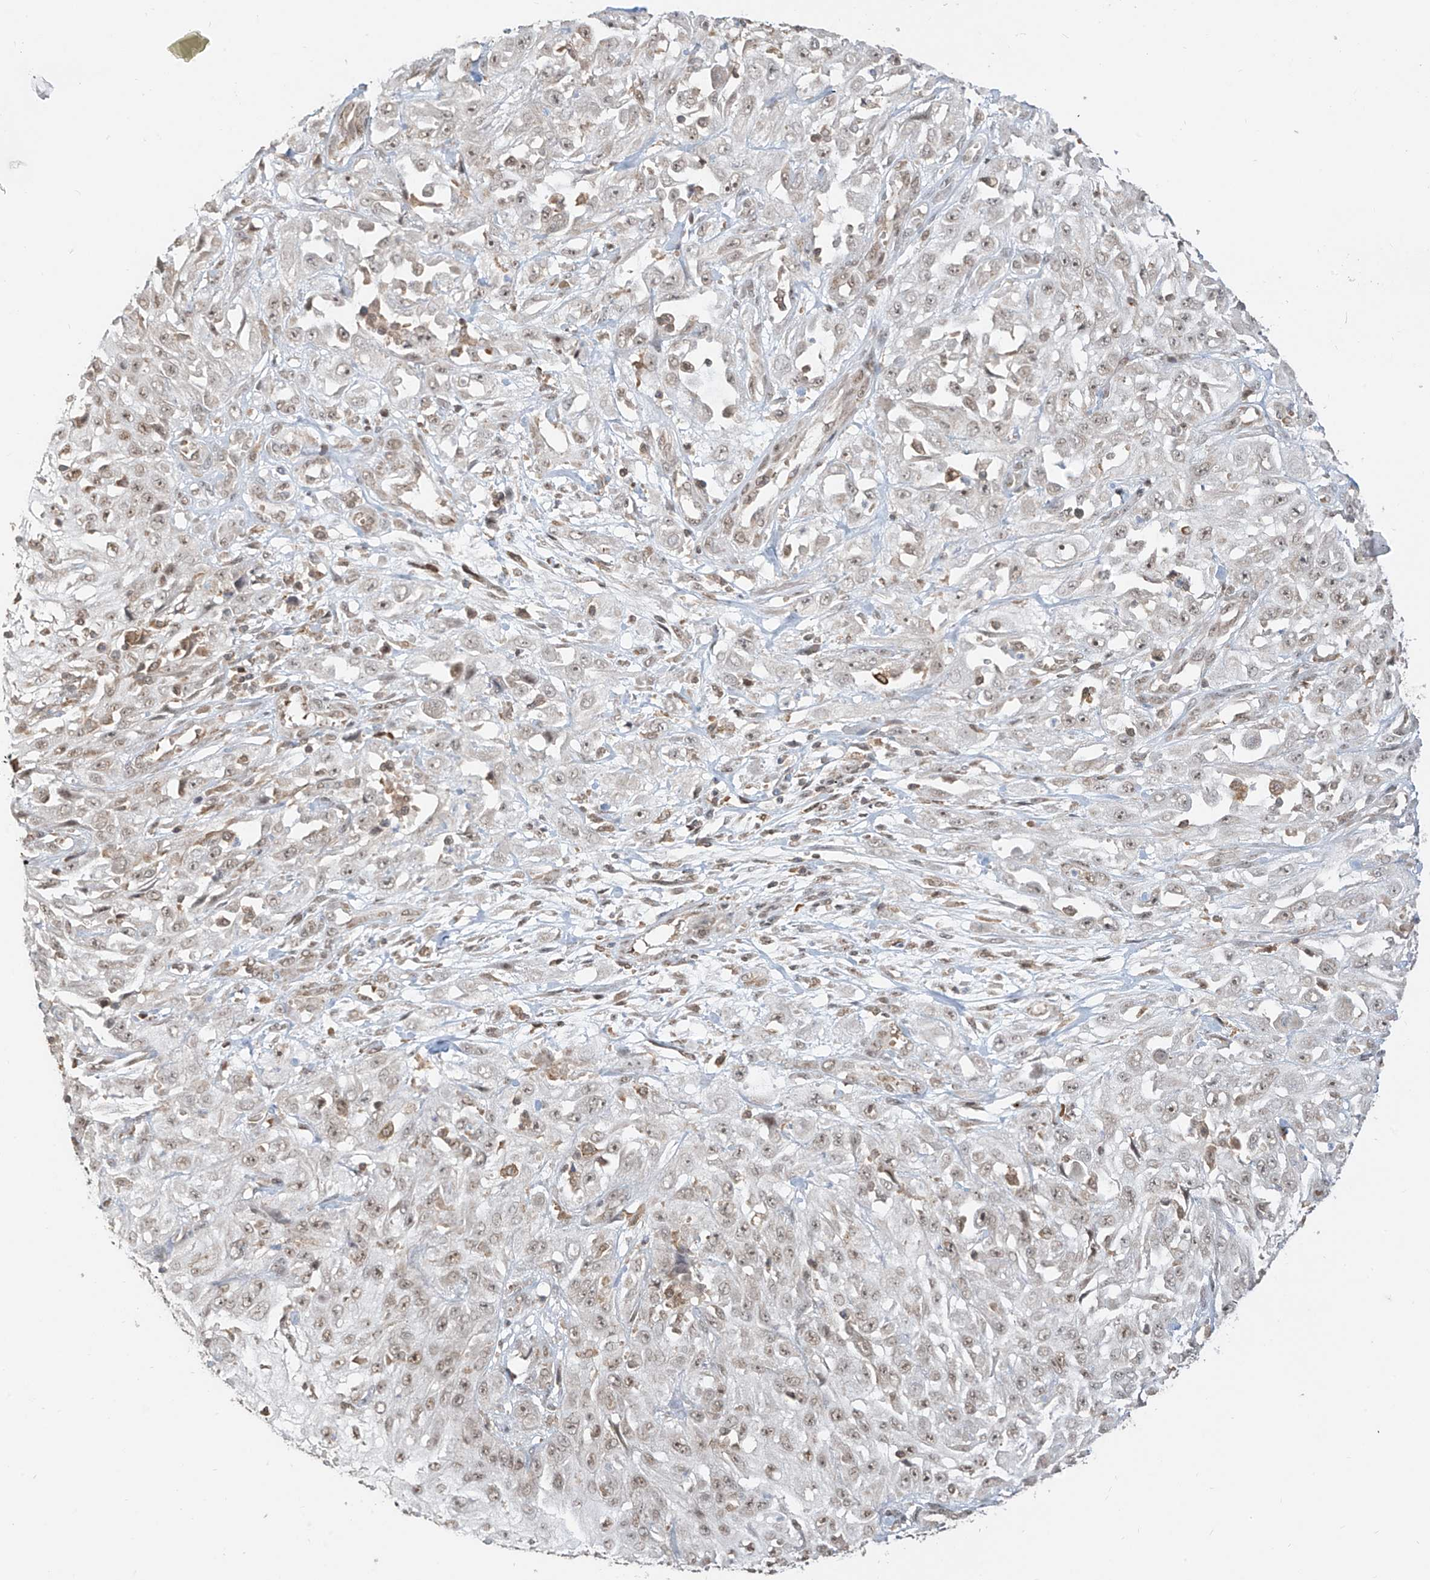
{"staining": {"intensity": "weak", "quantity": ">75%", "location": "nuclear"}, "tissue": "skin cancer", "cell_type": "Tumor cells", "image_type": "cancer", "snomed": [{"axis": "morphology", "description": "Squamous cell carcinoma, NOS"}, {"axis": "morphology", "description": "Squamous cell carcinoma, metastatic, NOS"}, {"axis": "topography", "description": "Skin"}, {"axis": "topography", "description": "Lymph node"}], "caption": "Approximately >75% of tumor cells in metastatic squamous cell carcinoma (skin) show weak nuclear protein staining as visualized by brown immunohistochemical staining.", "gene": "ZMYM2", "patient": {"sex": "male", "age": 75}}